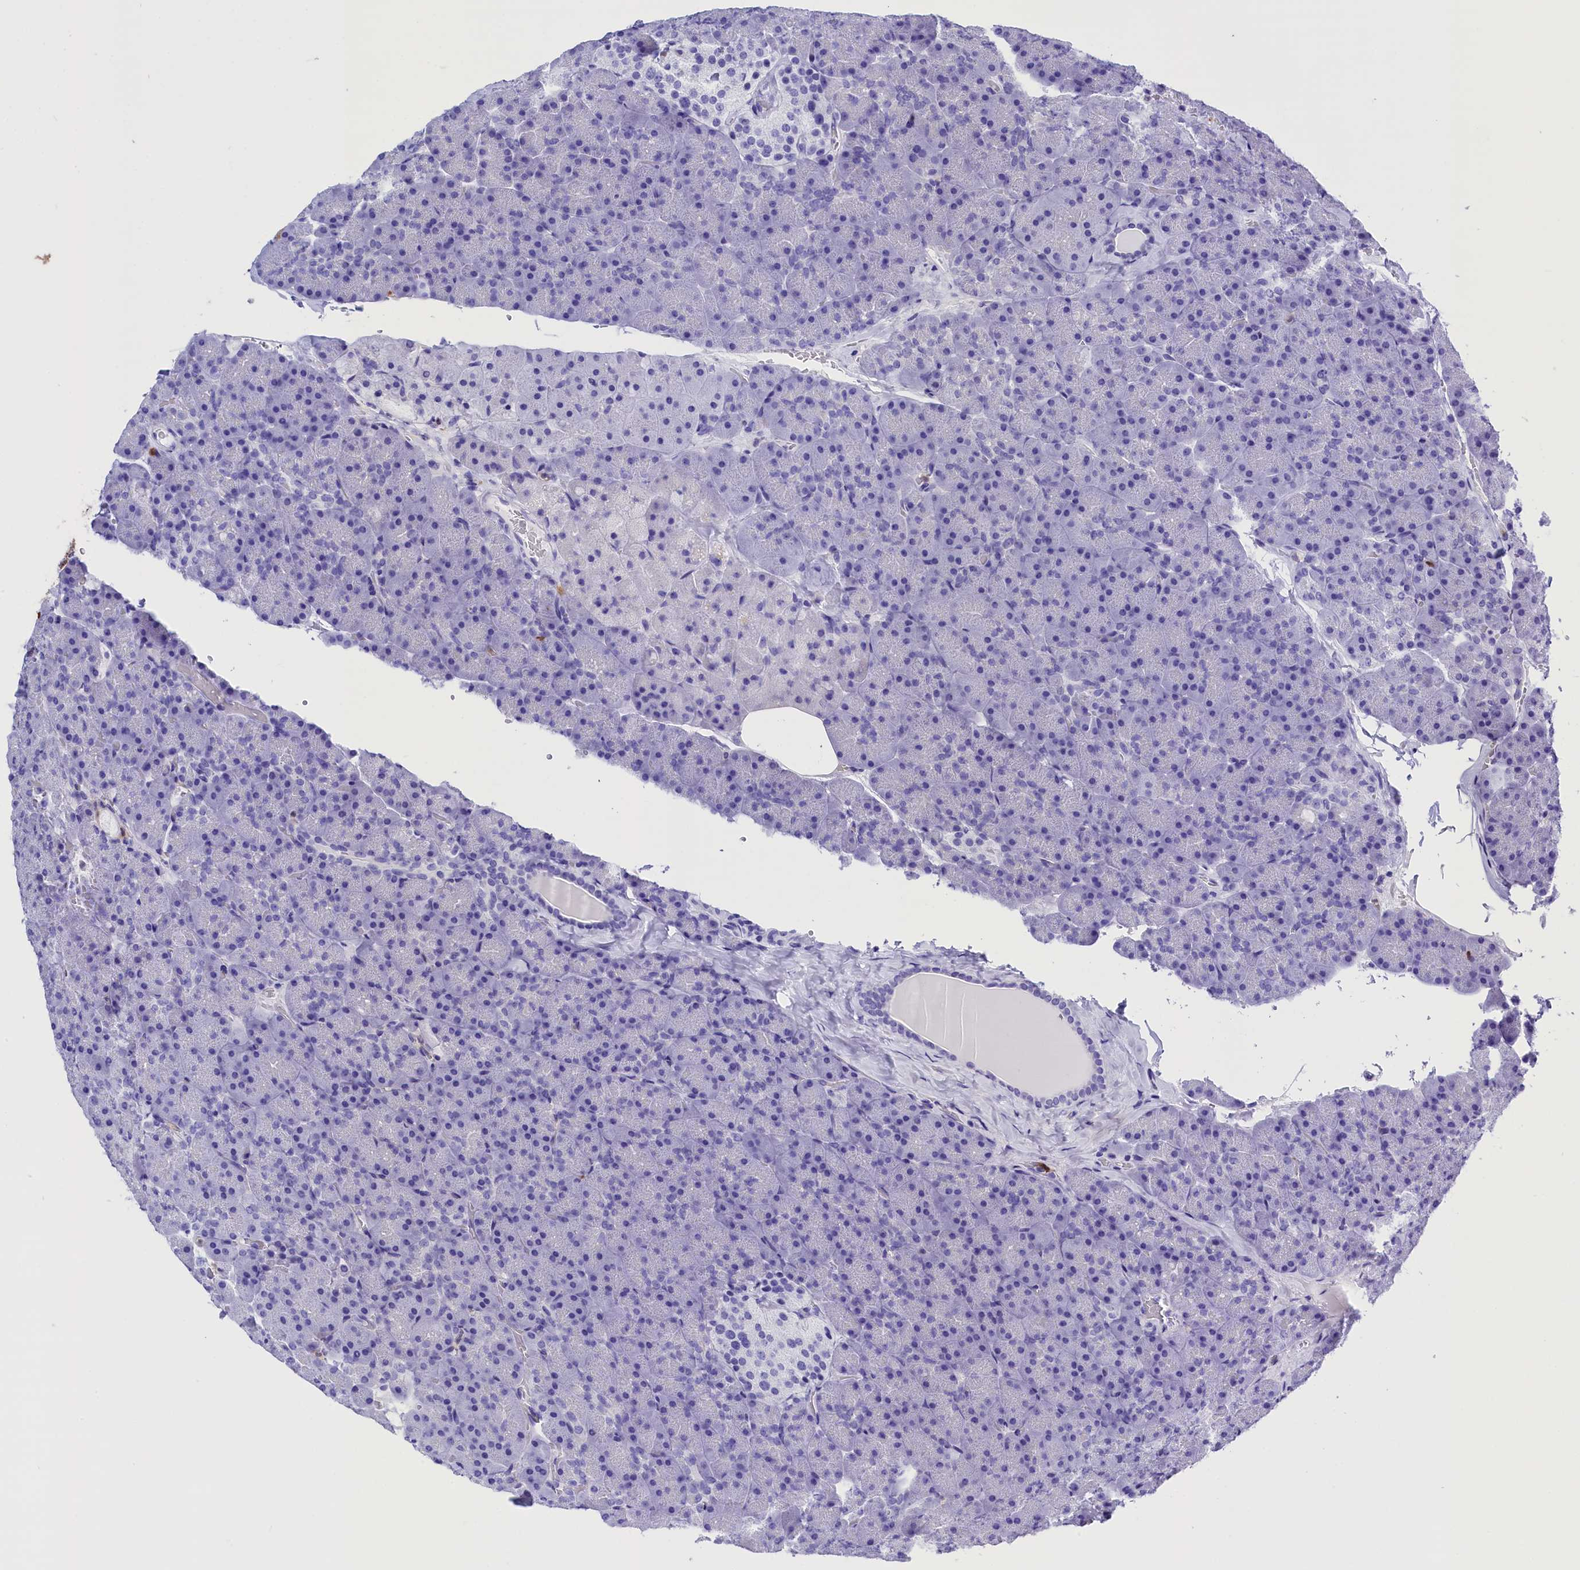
{"staining": {"intensity": "negative", "quantity": "none", "location": "none"}, "tissue": "pancreas", "cell_type": "Exocrine glandular cells", "image_type": "normal", "snomed": [{"axis": "morphology", "description": "Normal tissue, NOS"}, {"axis": "topography", "description": "Pancreas"}], "caption": "A high-resolution photomicrograph shows immunohistochemistry (IHC) staining of normal pancreas, which demonstrates no significant expression in exocrine glandular cells.", "gene": "CLC", "patient": {"sex": "male", "age": 36}}